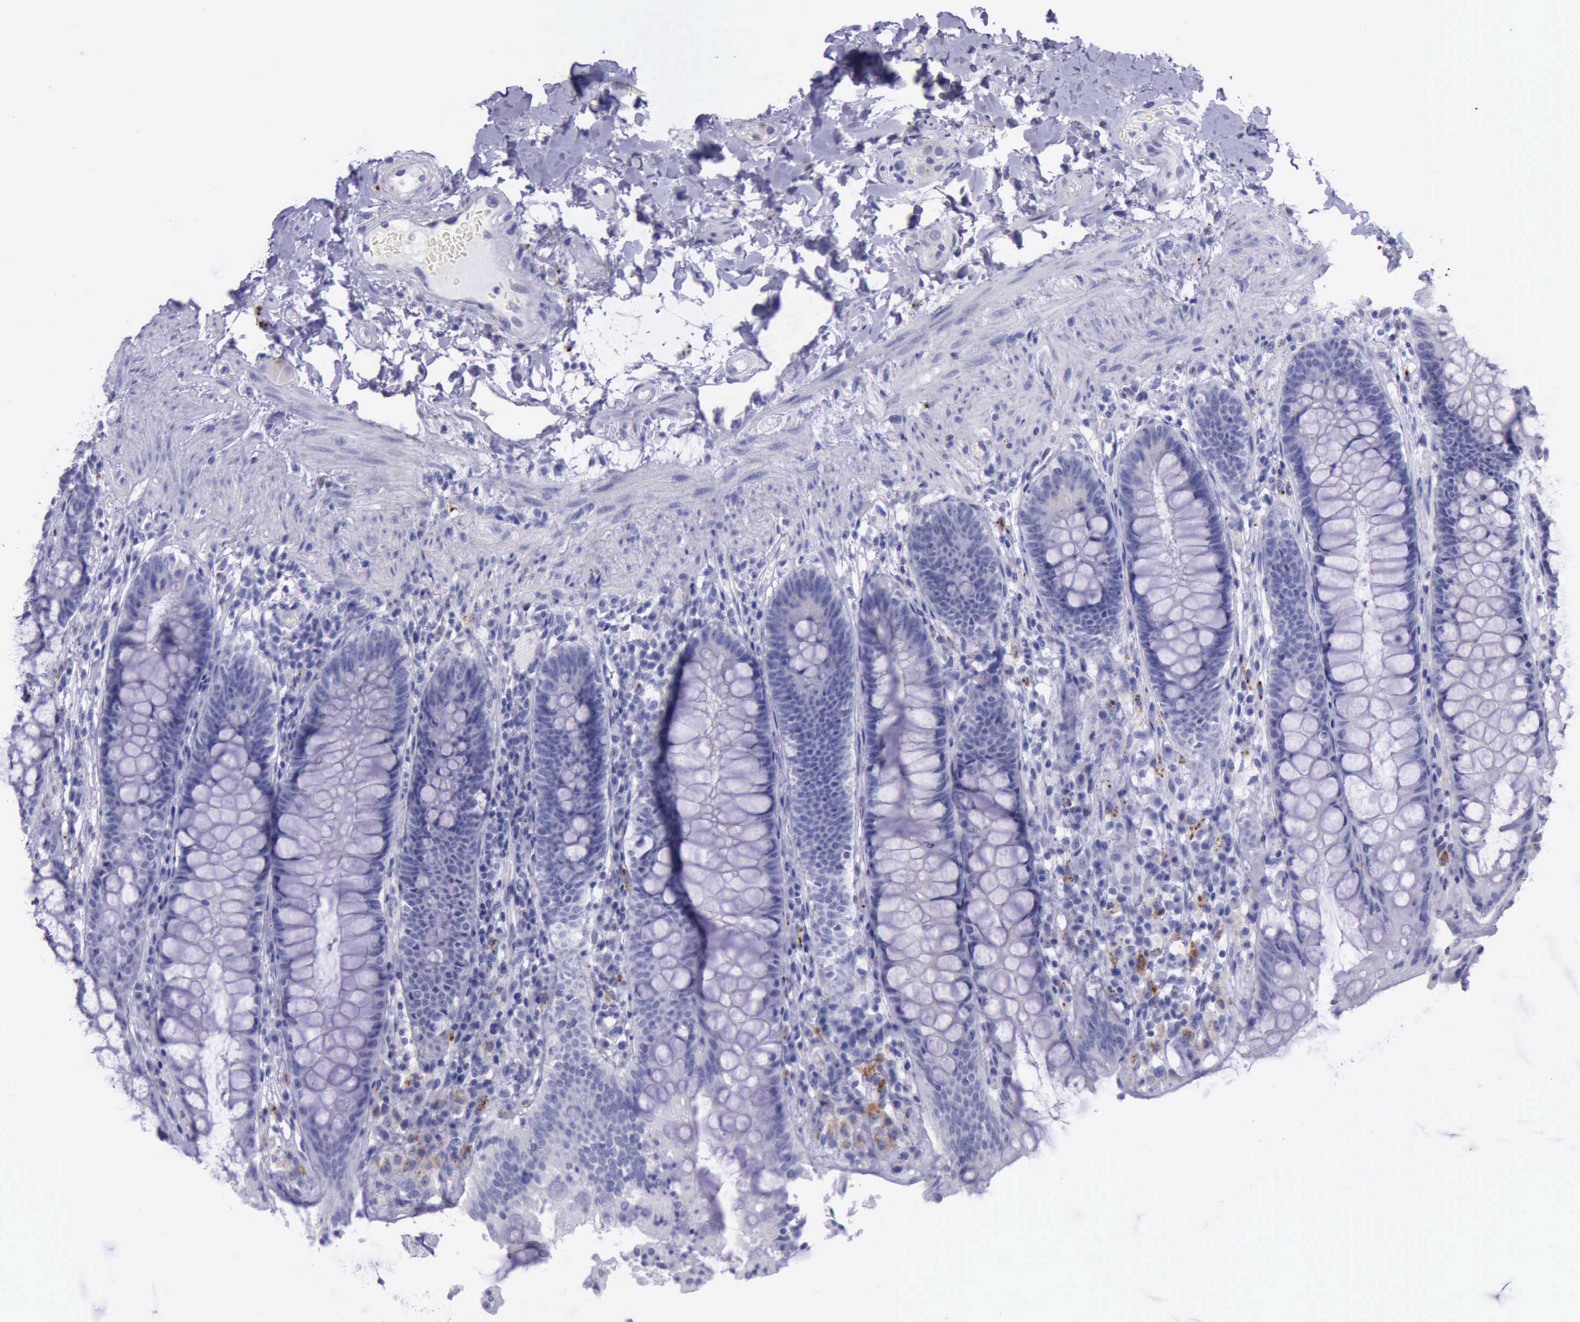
{"staining": {"intensity": "negative", "quantity": "none", "location": "none"}, "tissue": "rectum", "cell_type": "Glandular cells", "image_type": "normal", "snomed": [{"axis": "morphology", "description": "Normal tissue, NOS"}, {"axis": "topography", "description": "Rectum"}], "caption": "An immunohistochemistry image of unremarkable rectum is shown. There is no staining in glandular cells of rectum.", "gene": "GLA", "patient": {"sex": "female", "age": 46}}